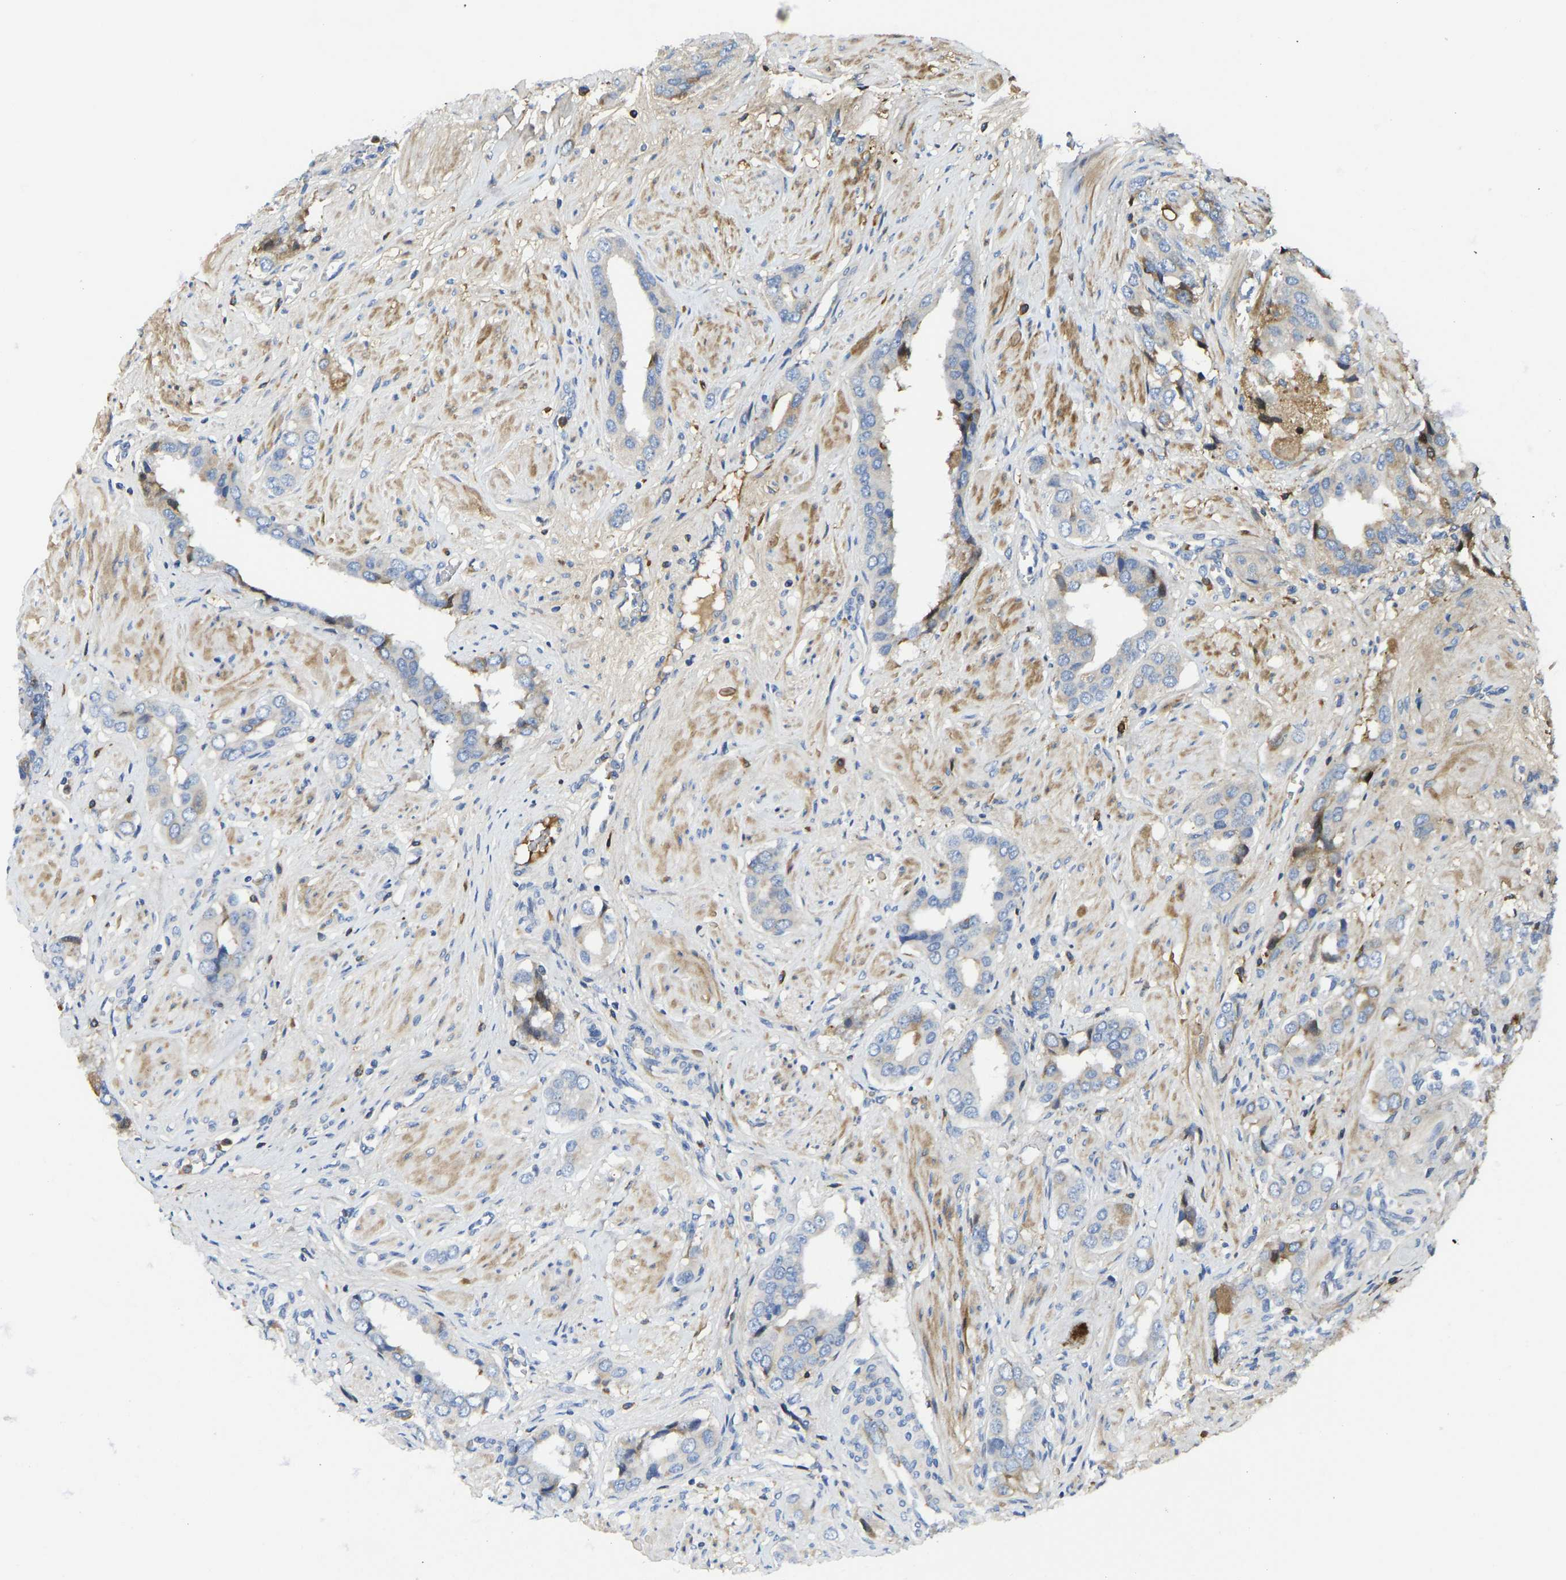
{"staining": {"intensity": "moderate", "quantity": "<25%", "location": "cytoplasmic/membranous"}, "tissue": "prostate cancer", "cell_type": "Tumor cells", "image_type": "cancer", "snomed": [{"axis": "morphology", "description": "Adenocarcinoma, High grade"}, {"axis": "topography", "description": "Prostate"}], "caption": "IHC of prostate cancer (high-grade adenocarcinoma) reveals low levels of moderate cytoplasmic/membranous expression in about <25% of tumor cells. The staining was performed using DAB, with brown indicating positive protein expression. Nuclei are stained blue with hematoxylin.", "gene": "VCPKMT", "patient": {"sex": "male", "age": 52}}